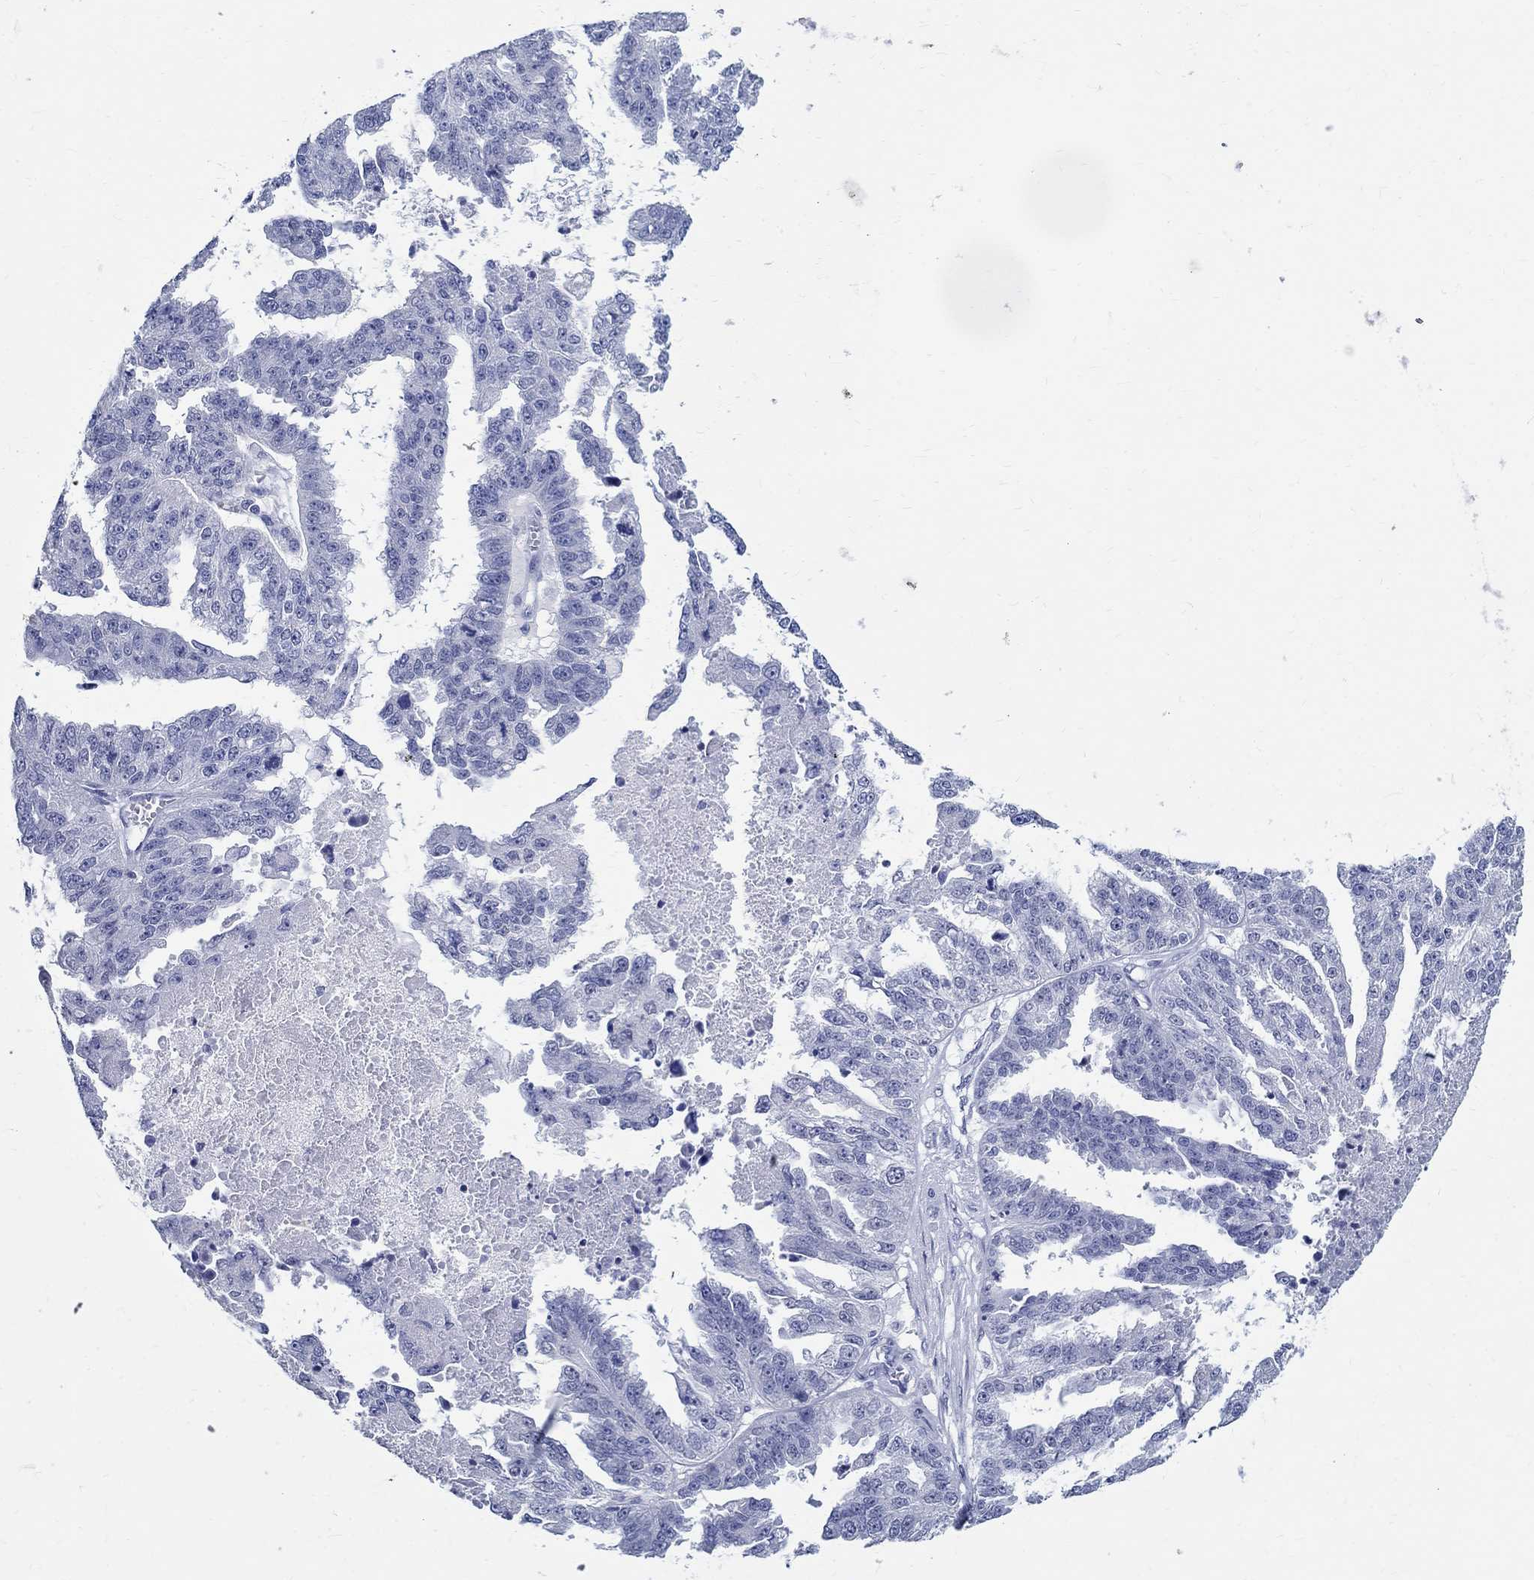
{"staining": {"intensity": "negative", "quantity": "none", "location": "none"}, "tissue": "ovarian cancer", "cell_type": "Tumor cells", "image_type": "cancer", "snomed": [{"axis": "morphology", "description": "Cystadenocarcinoma, serous, NOS"}, {"axis": "topography", "description": "Ovary"}], "caption": "Immunohistochemistry micrograph of serous cystadenocarcinoma (ovarian) stained for a protein (brown), which exhibits no expression in tumor cells.", "gene": "TSPAN16", "patient": {"sex": "female", "age": 58}}